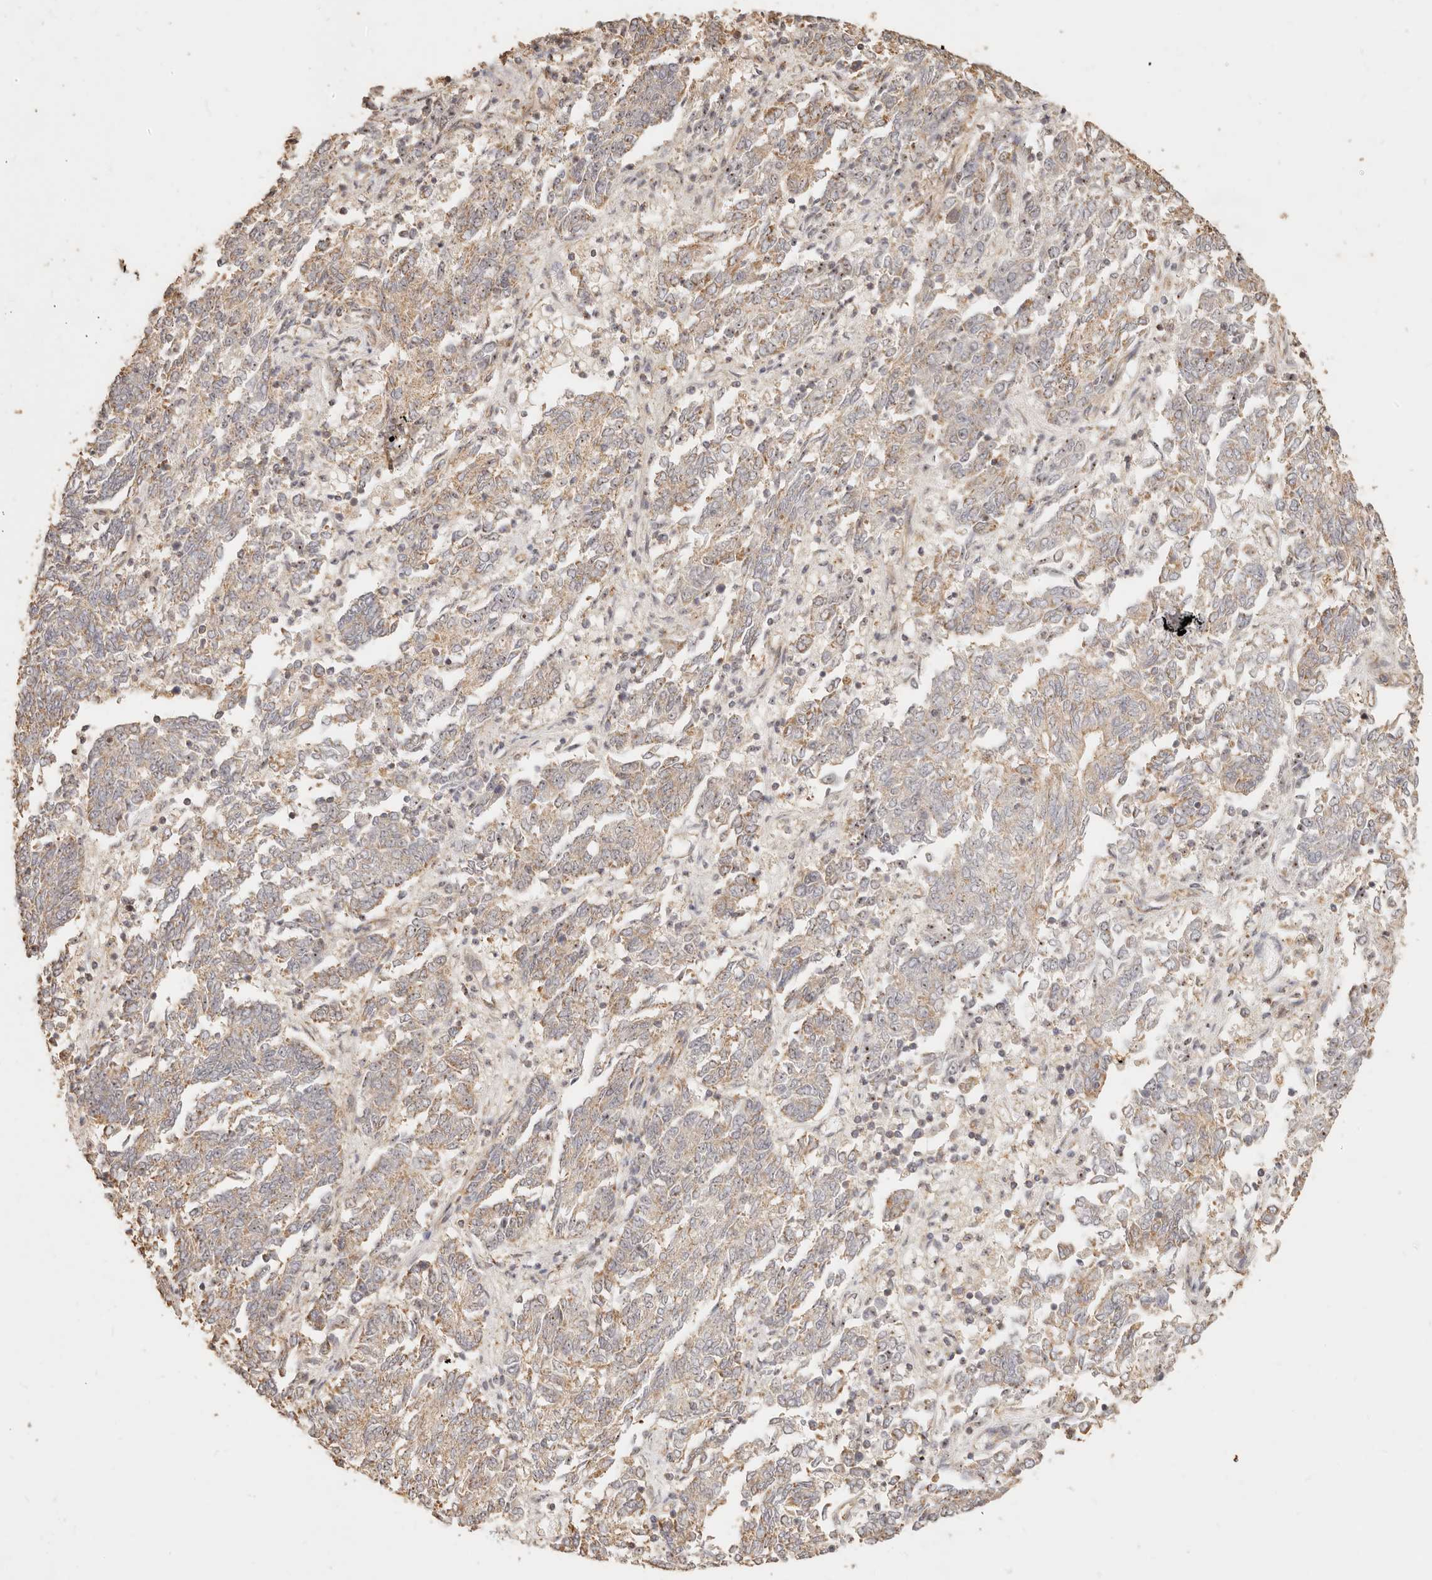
{"staining": {"intensity": "moderate", "quantity": "25%-75%", "location": "cytoplasmic/membranous,nuclear"}, "tissue": "endometrial cancer", "cell_type": "Tumor cells", "image_type": "cancer", "snomed": [{"axis": "morphology", "description": "Adenocarcinoma, NOS"}, {"axis": "topography", "description": "Endometrium"}], "caption": "Immunohistochemical staining of human endometrial adenocarcinoma shows medium levels of moderate cytoplasmic/membranous and nuclear protein staining in approximately 25%-75% of tumor cells.", "gene": "PTPN22", "patient": {"sex": "female", "age": 80}}